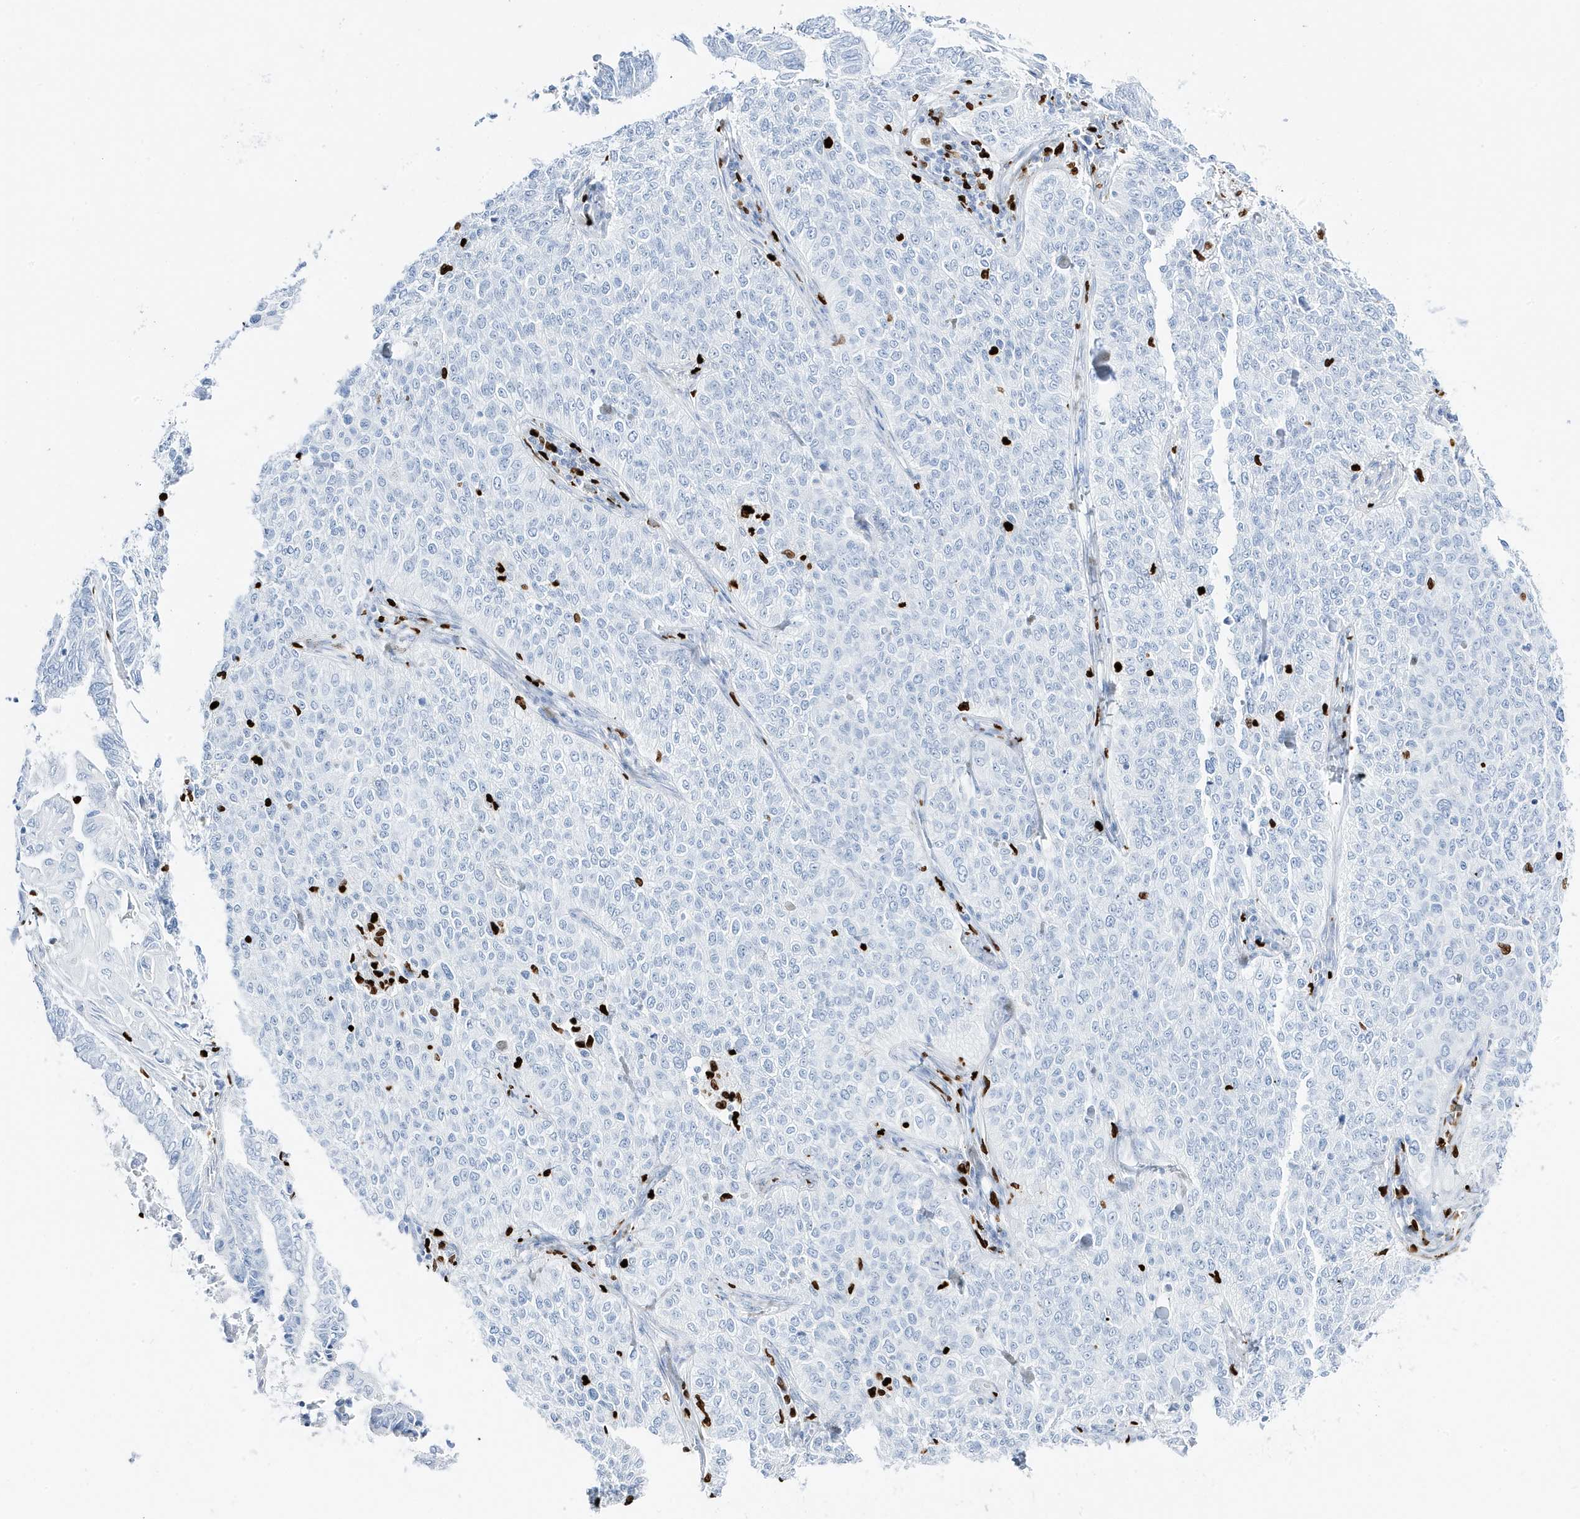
{"staining": {"intensity": "negative", "quantity": "none", "location": "none"}, "tissue": "cervical cancer", "cell_type": "Tumor cells", "image_type": "cancer", "snomed": [{"axis": "morphology", "description": "Squamous cell carcinoma, NOS"}, {"axis": "topography", "description": "Cervix"}], "caption": "IHC photomicrograph of neoplastic tissue: cervical cancer stained with DAB (3,3'-diaminobenzidine) reveals no significant protein expression in tumor cells.", "gene": "MNDA", "patient": {"sex": "female", "age": 35}}